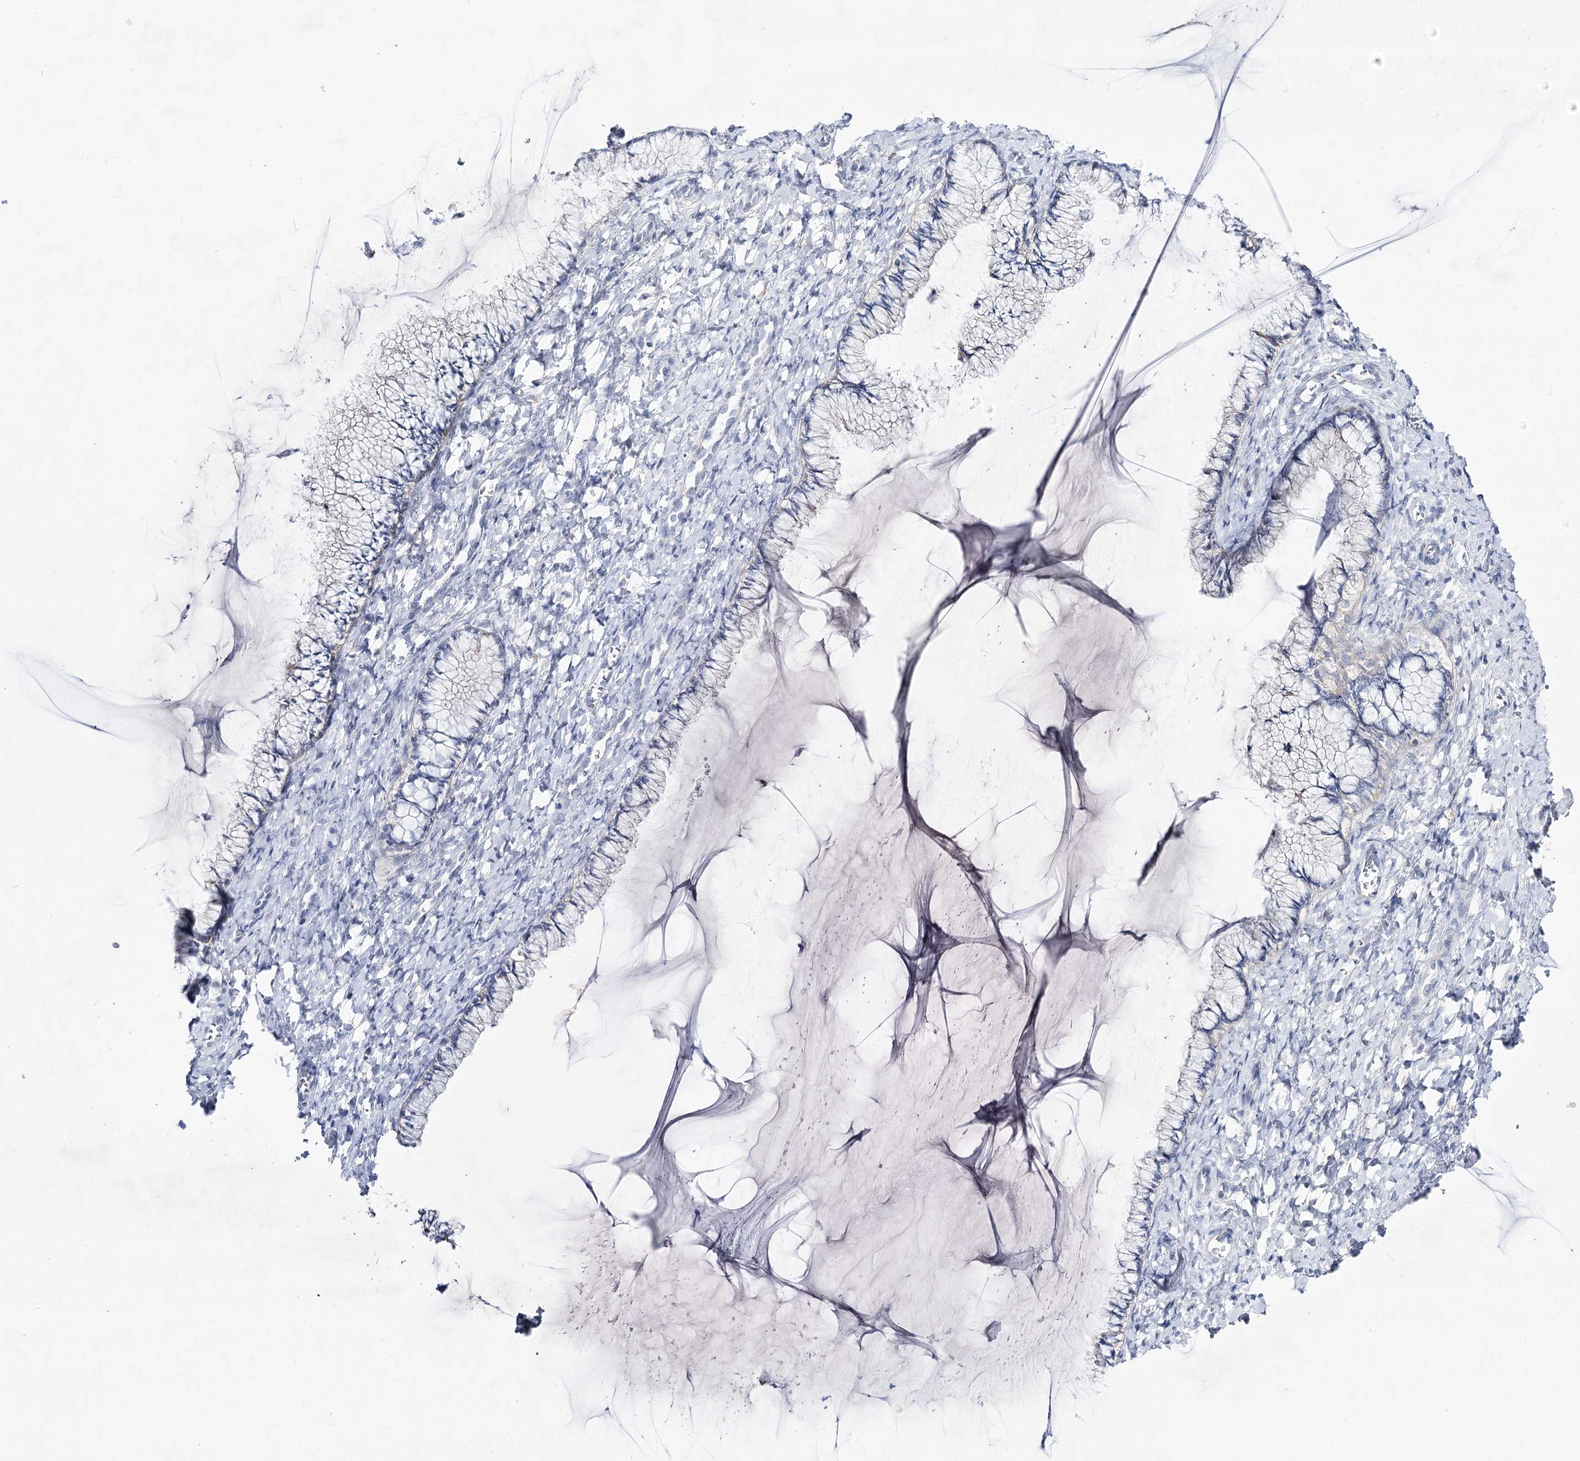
{"staining": {"intensity": "negative", "quantity": "none", "location": "none"}, "tissue": "cervix", "cell_type": "Glandular cells", "image_type": "normal", "snomed": [{"axis": "morphology", "description": "Normal tissue, NOS"}, {"axis": "morphology", "description": "Adenocarcinoma, NOS"}, {"axis": "topography", "description": "Cervix"}], "caption": "IHC histopathology image of normal cervix: human cervix stained with DAB (3,3'-diaminobenzidine) reveals no significant protein expression in glandular cells. (Brightfield microscopy of DAB (3,3'-diaminobenzidine) immunohistochemistry (IHC) at high magnification).", "gene": "LRRC14B", "patient": {"sex": "female", "age": 29}}